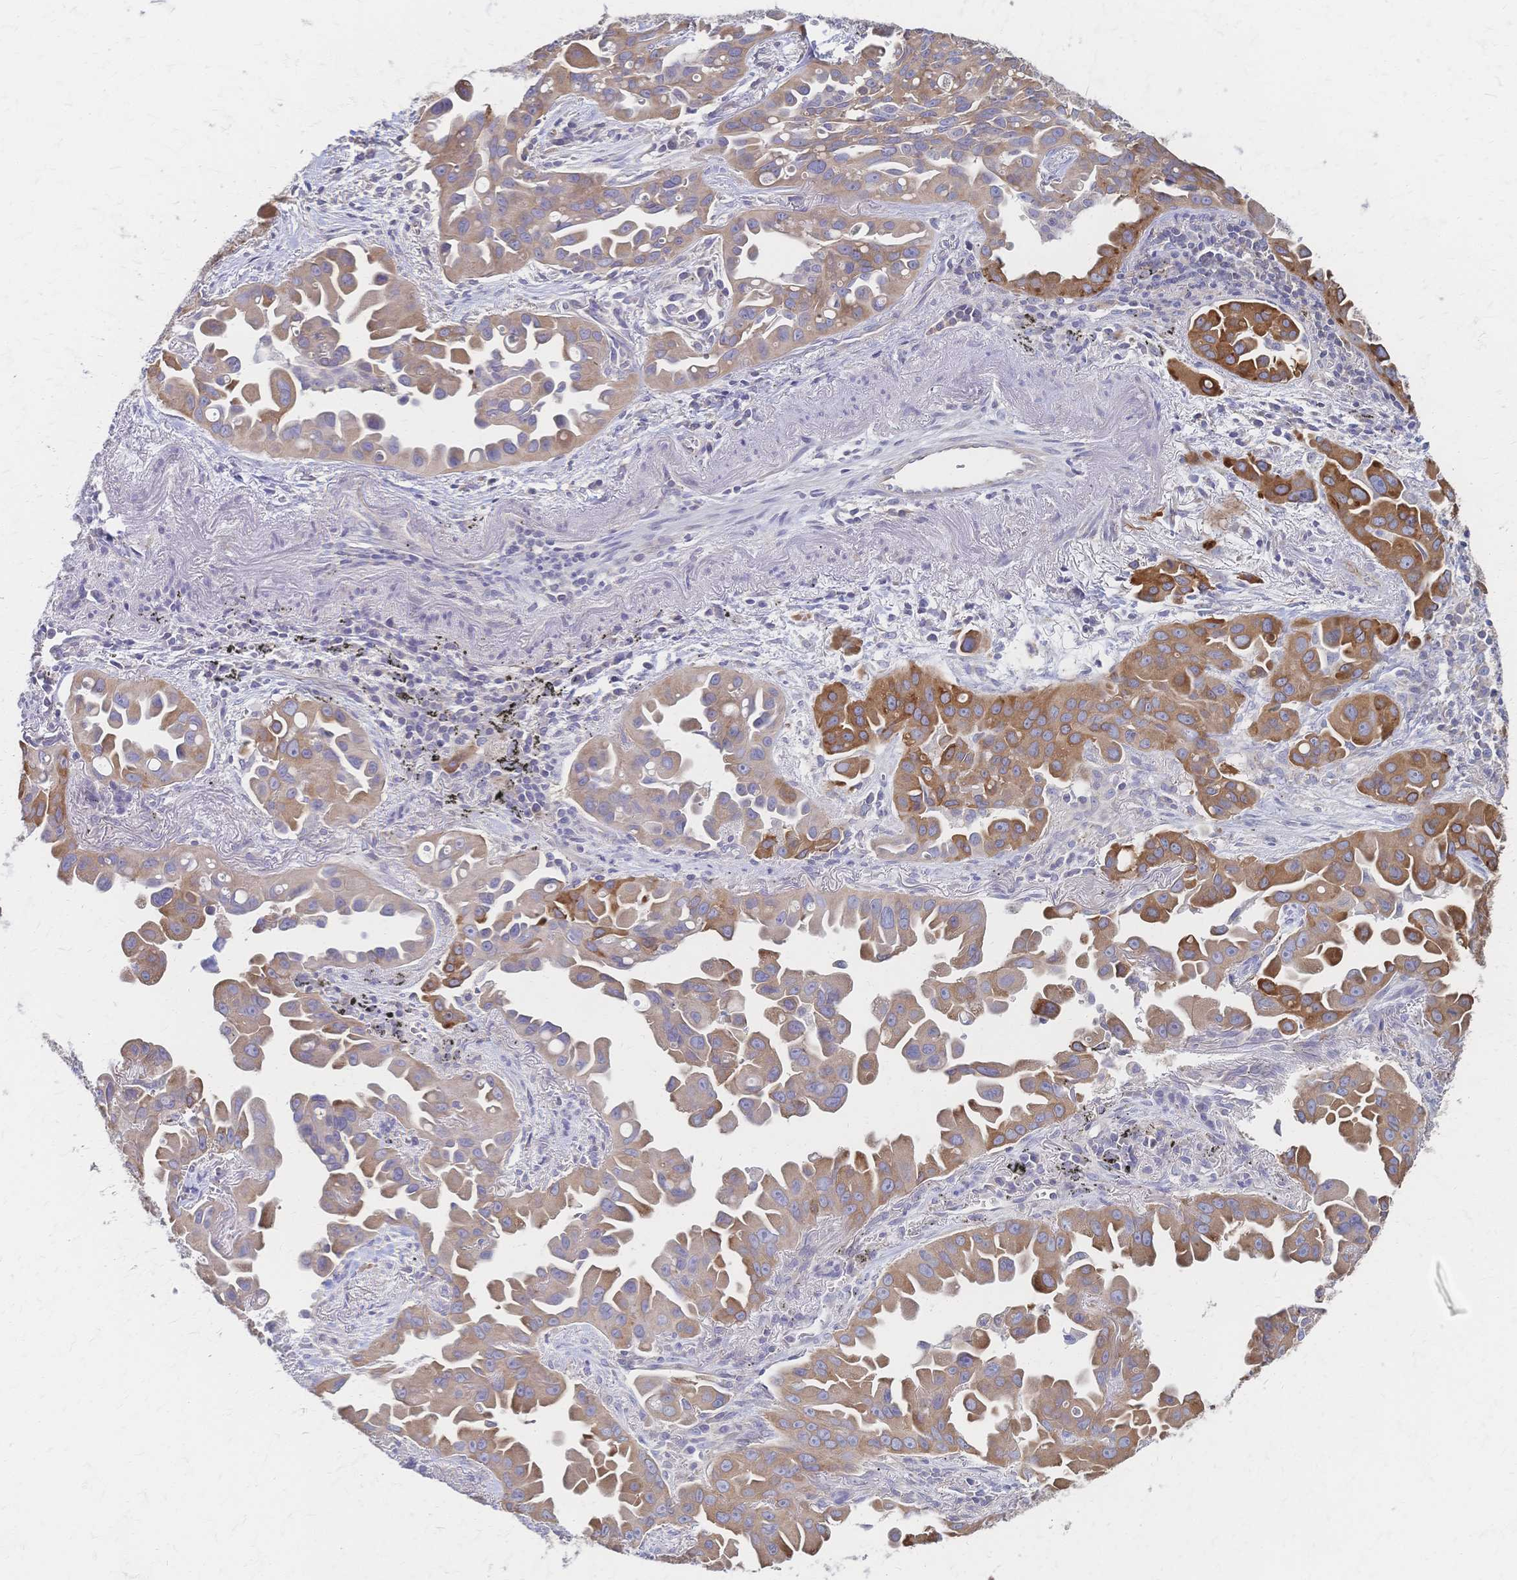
{"staining": {"intensity": "moderate", "quantity": "25%-75%", "location": "cytoplasmic/membranous"}, "tissue": "lung cancer", "cell_type": "Tumor cells", "image_type": "cancer", "snomed": [{"axis": "morphology", "description": "Adenocarcinoma, NOS"}, {"axis": "topography", "description": "Lung"}], "caption": "Protein expression analysis of human lung adenocarcinoma reveals moderate cytoplasmic/membranous positivity in approximately 25%-75% of tumor cells. Ihc stains the protein of interest in brown and the nuclei are stained blue.", "gene": "CYB5A", "patient": {"sex": "male", "age": 68}}